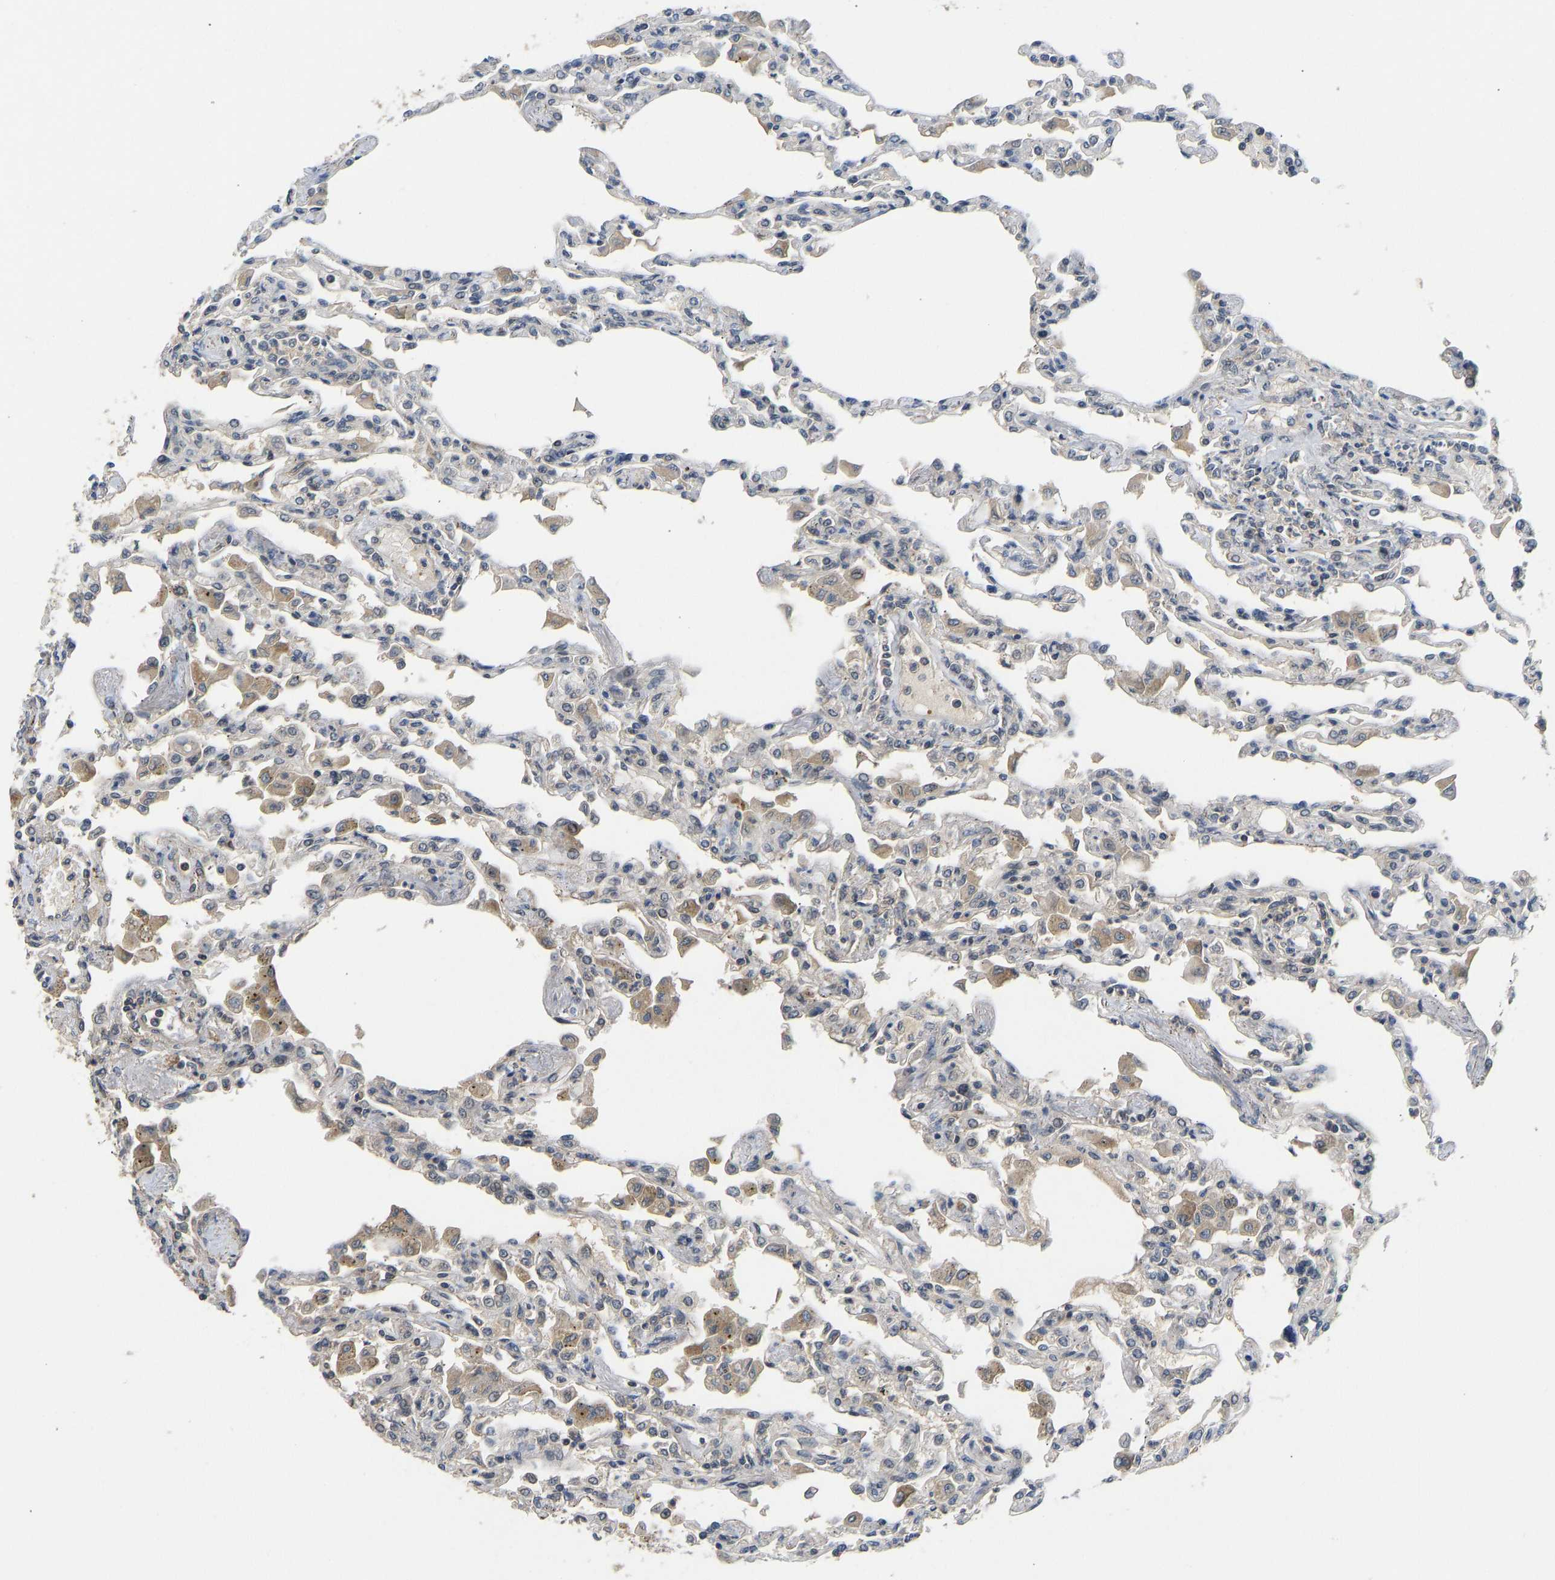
{"staining": {"intensity": "moderate", "quantity": "<25%", "location": "cytoplasmic/membranous"}, "tissue": "lung", "cell_type": "Alveolar cells", "image_type": "normal", "snomed": [{"axis": "morphology", "description": "Normal tissue, NOS"}, {"axis": "topography", "description": "Bronchus"}, {"axis": "topography", "description": "Lung"}], "caption": "An image showing moderate cytoplasmic/membranous staining in approximately <25% of alveolar cells in normal lung, as visualized by brown immunohistochemical staining.", "gene": "NDRG3", "patient": {"sex": "female", "age": 49}}